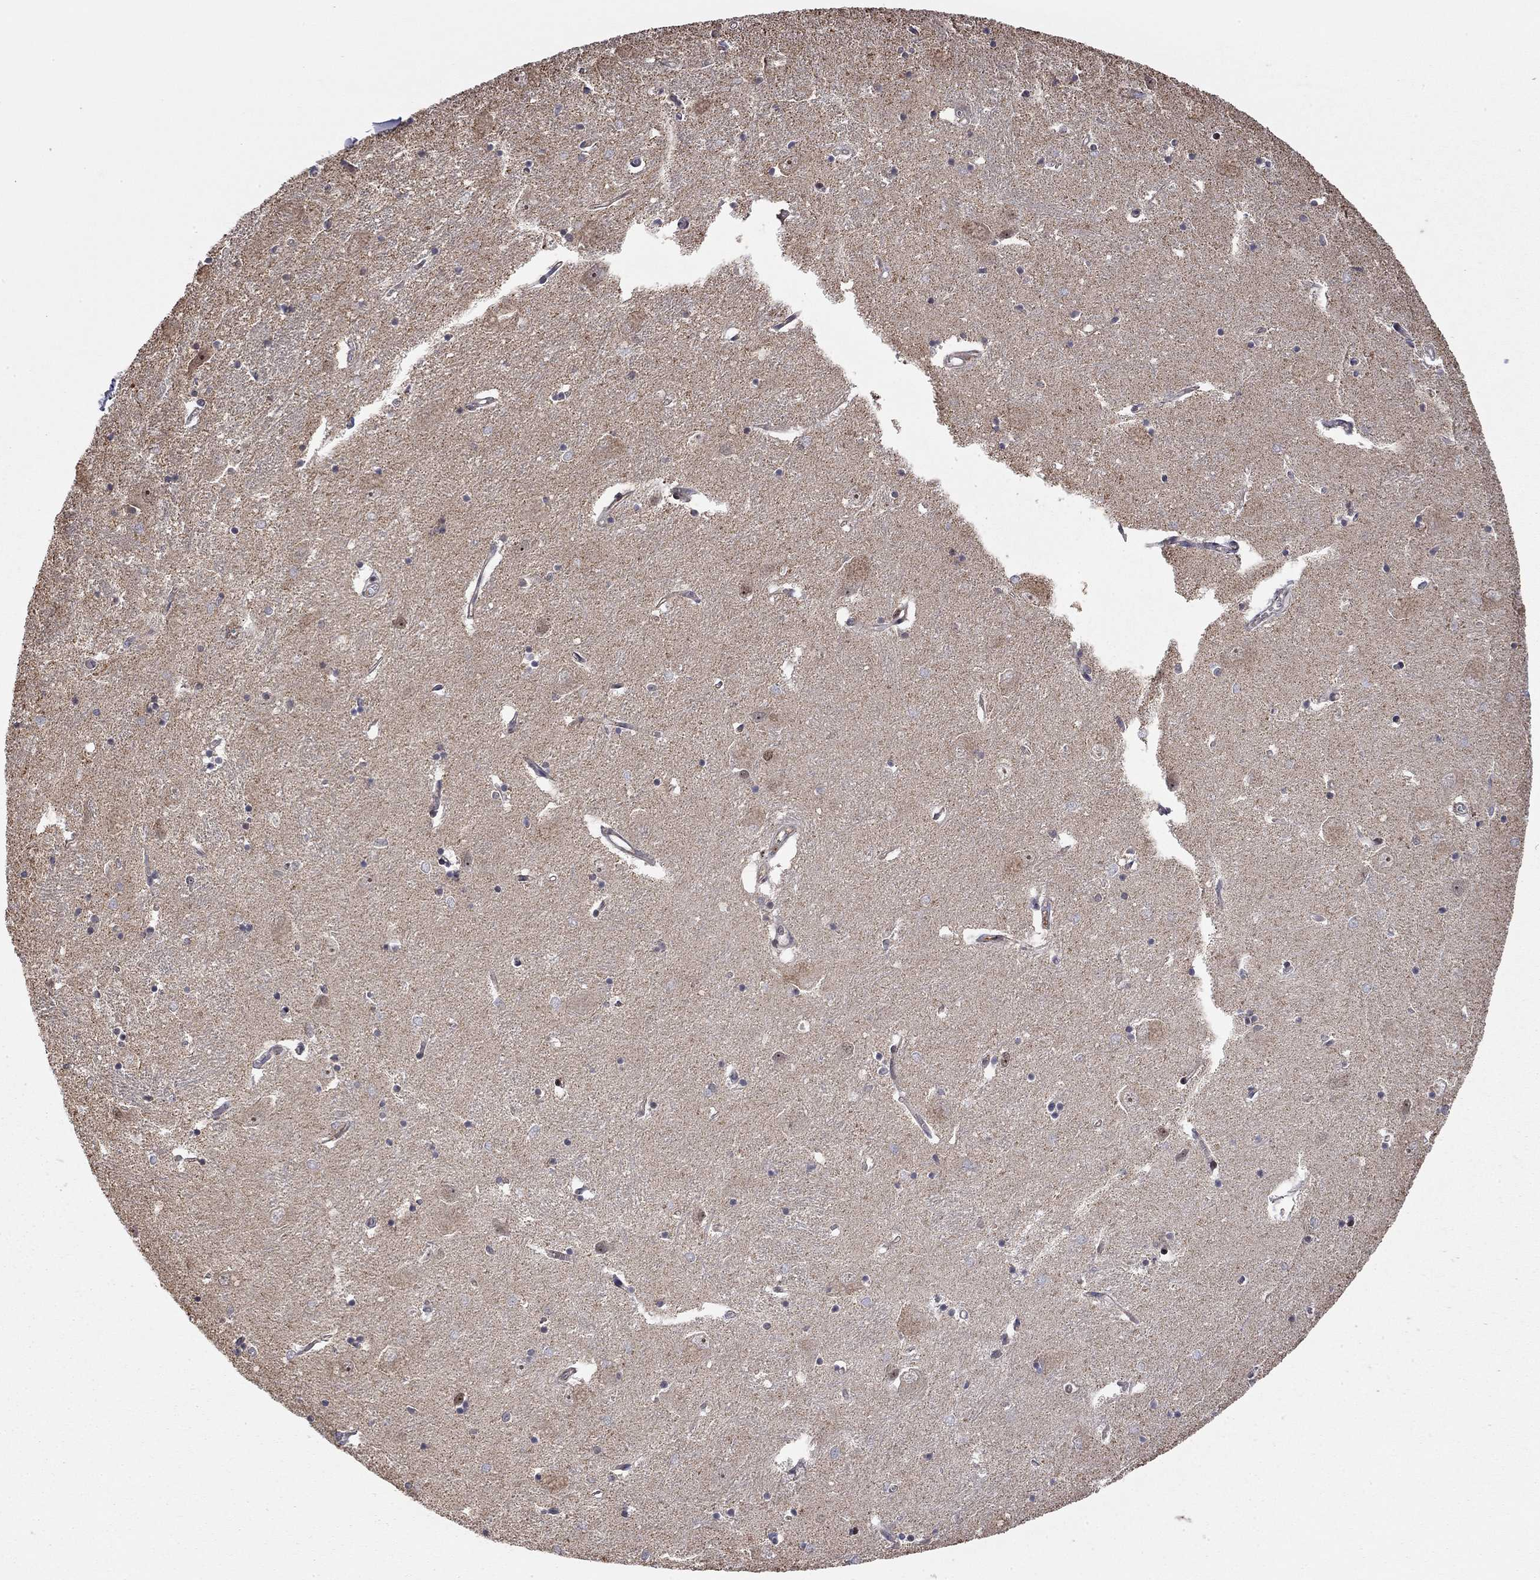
{"staining": {"intensity": "moderate", "quantity": "<25%", "location": "nuclear"}, "tissue": "caudate", "cell_type": "Glial cells", "image_type": "normal", "snomed": [{"axis": "morphology", "description": "Normal tissue, NOS"}, {"axis": "topography", "description": "Lateral ventricle wall"}], "caption": "This histopathology image demonstrates immunohistochemistry staining of normal human caudate, with low moderate nuclear positivity in about <25% of glial cells.", "gene": "TDP1", "patient": {"sex": "male", "age": 54}}